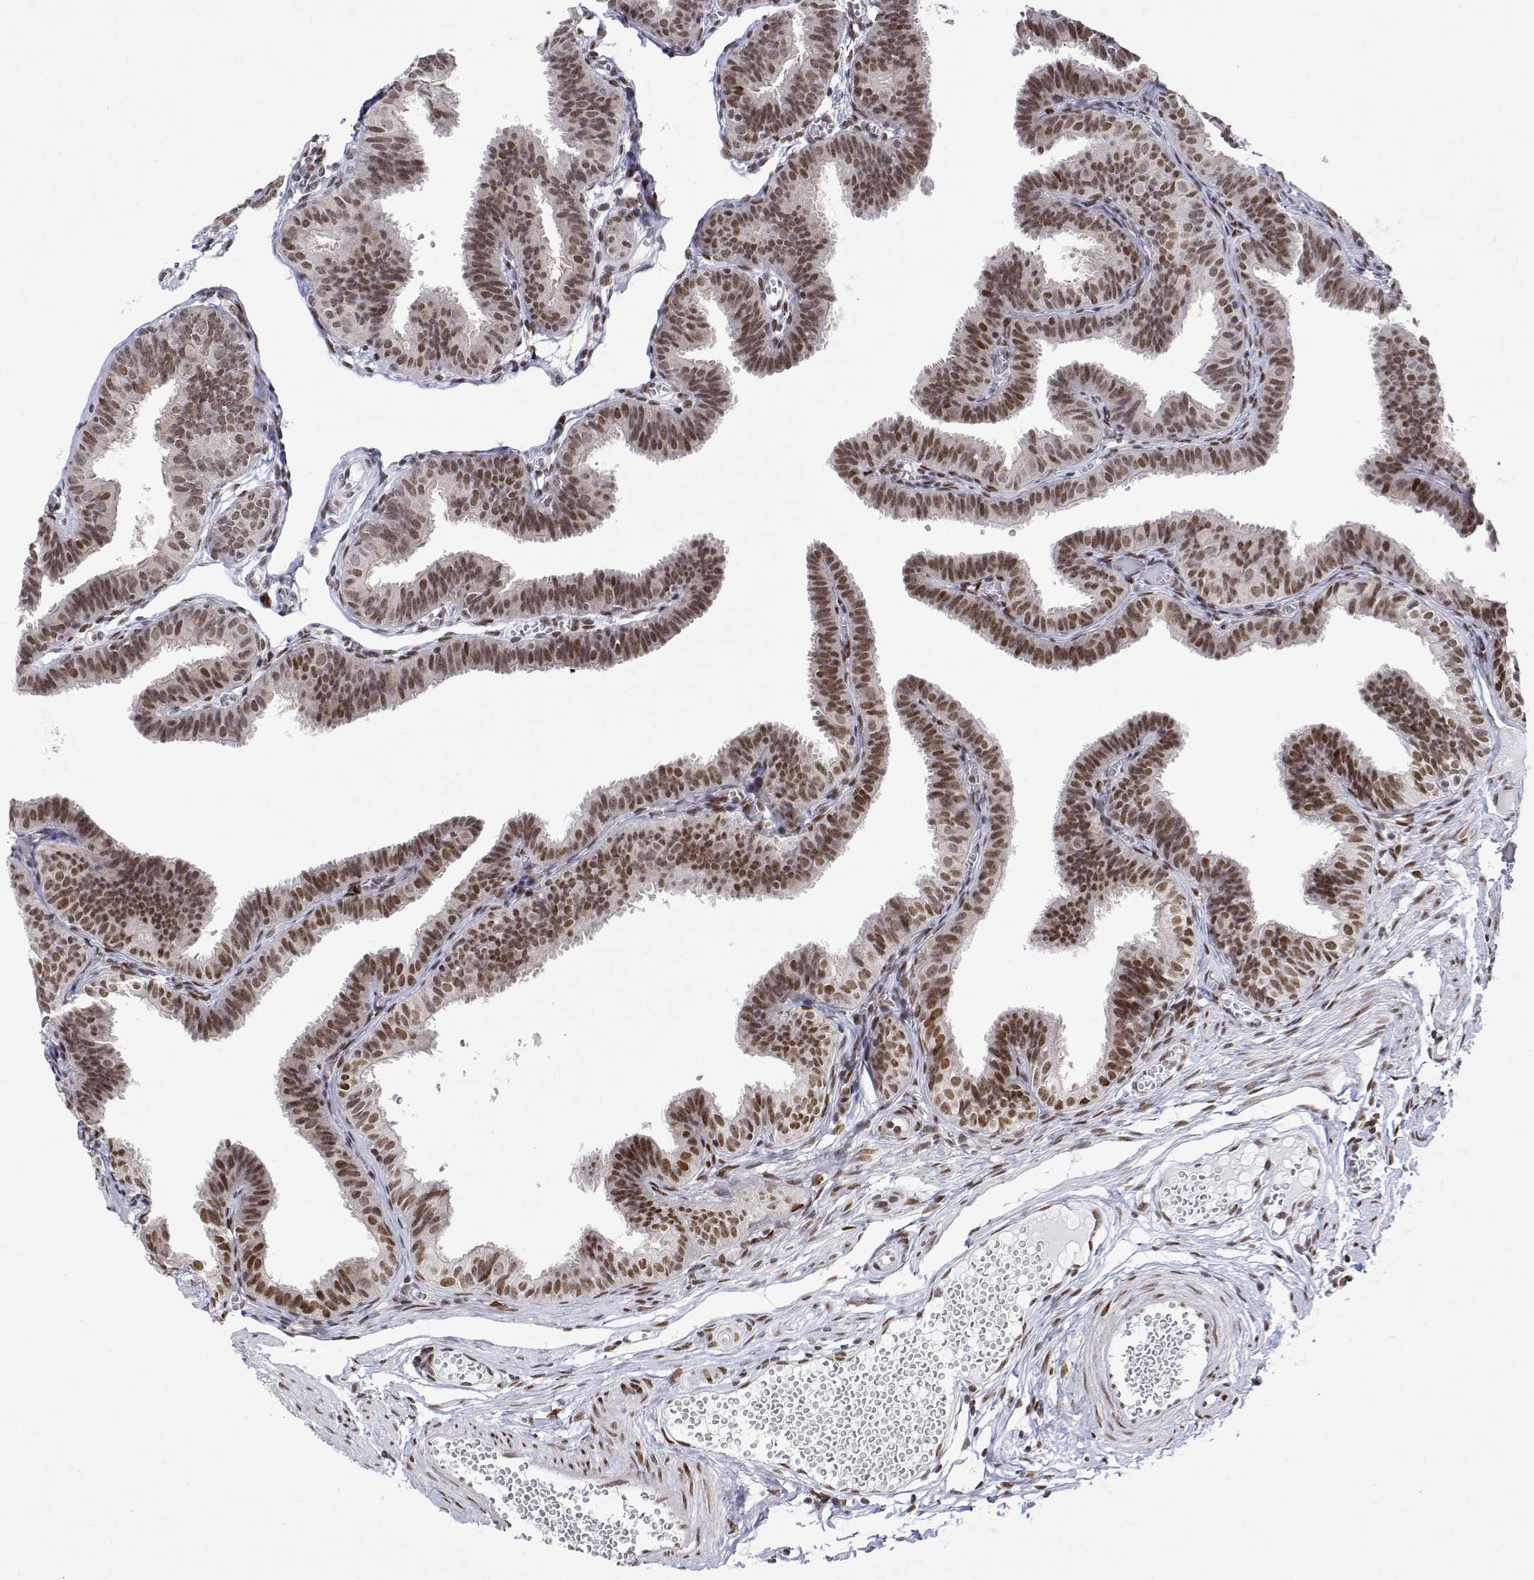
{"staining": {"intensity": "moderate", "quantity": ">75%", "location": "nuclear"}, "tissue": "fallopian tube", "cell_type": "Glandular cells", "image_type": "normal", "snomed": [{"axis": "morphology", "description": "Normal tissue, NOS"}, {"axis": "topography", "description": "Fallopian tube"}], "caption": "Protein staining shows moderate nuclear expression in about >75% of glandular cells in unremarkable fallopian tube. Using DAB (3,3'-diaminobenzidine) (brown) and hematoxylin (blue) stains, captured at high magnification using brightfield microscopy.", "gene": "XPC", "patient": {"sex": "female", "age": 25}}